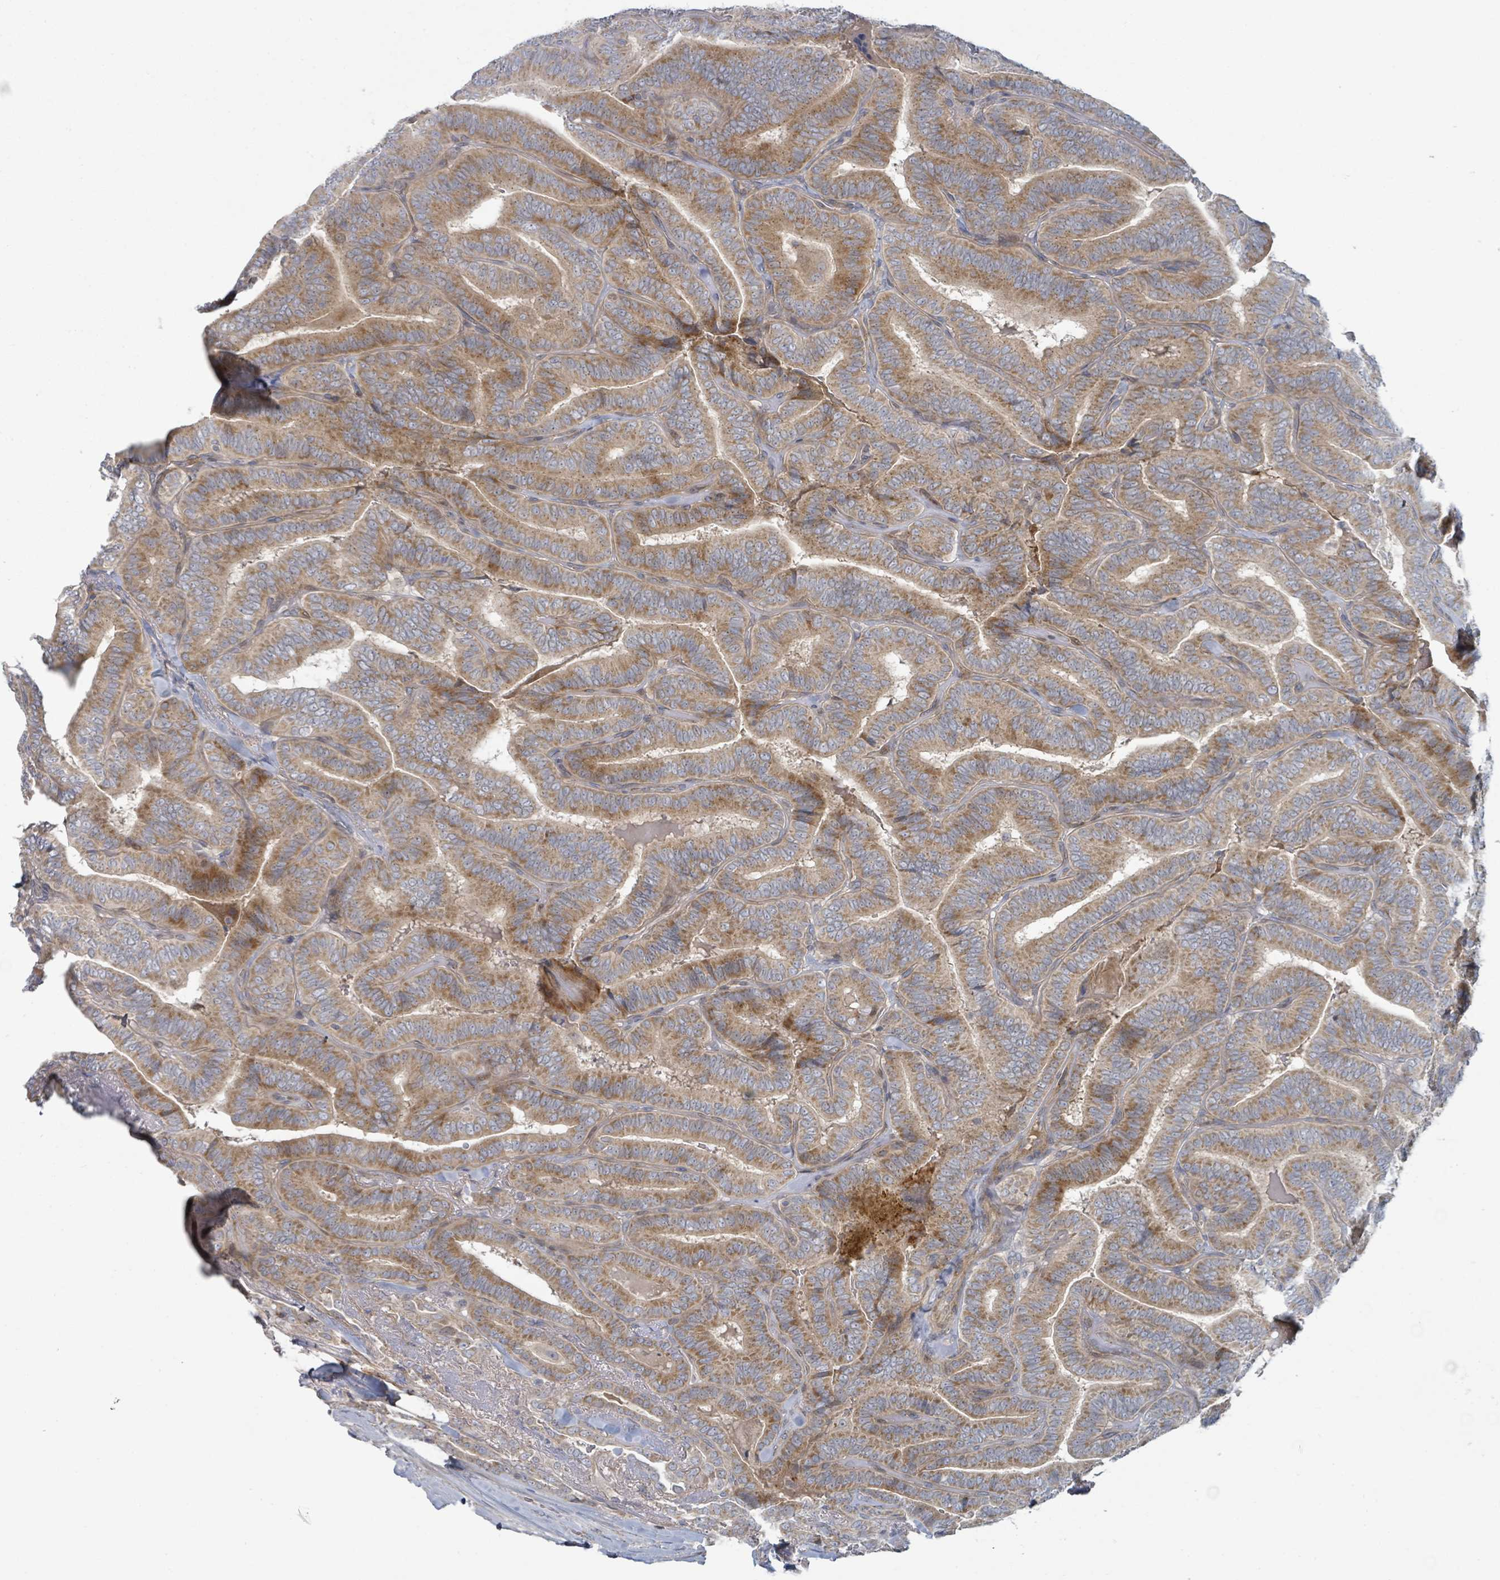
{"staining": {"intensity": "moderate", "quantity": ">75%", "location": "cytoplasmic/membranous"}, "tissue": "thyroid cancer", "cell_type": "Tumor cells", "image_type": "cancer", "snomed": [{"axis": "morphology", "description": "Papillary adenocarcinoma, NOS"}, {"axis": "topography", "description": "Thyroid gland"}], "caption": "An immunohistochemistry image of tumor tissue is shown. Protein staining in brown shows moderate cytoplasmic/membranous positivity in thyroid papillary adenocarcinoma within tumor cells.", "gene": "COL5A3", "patient": {"sex": "male", "age": 61}}